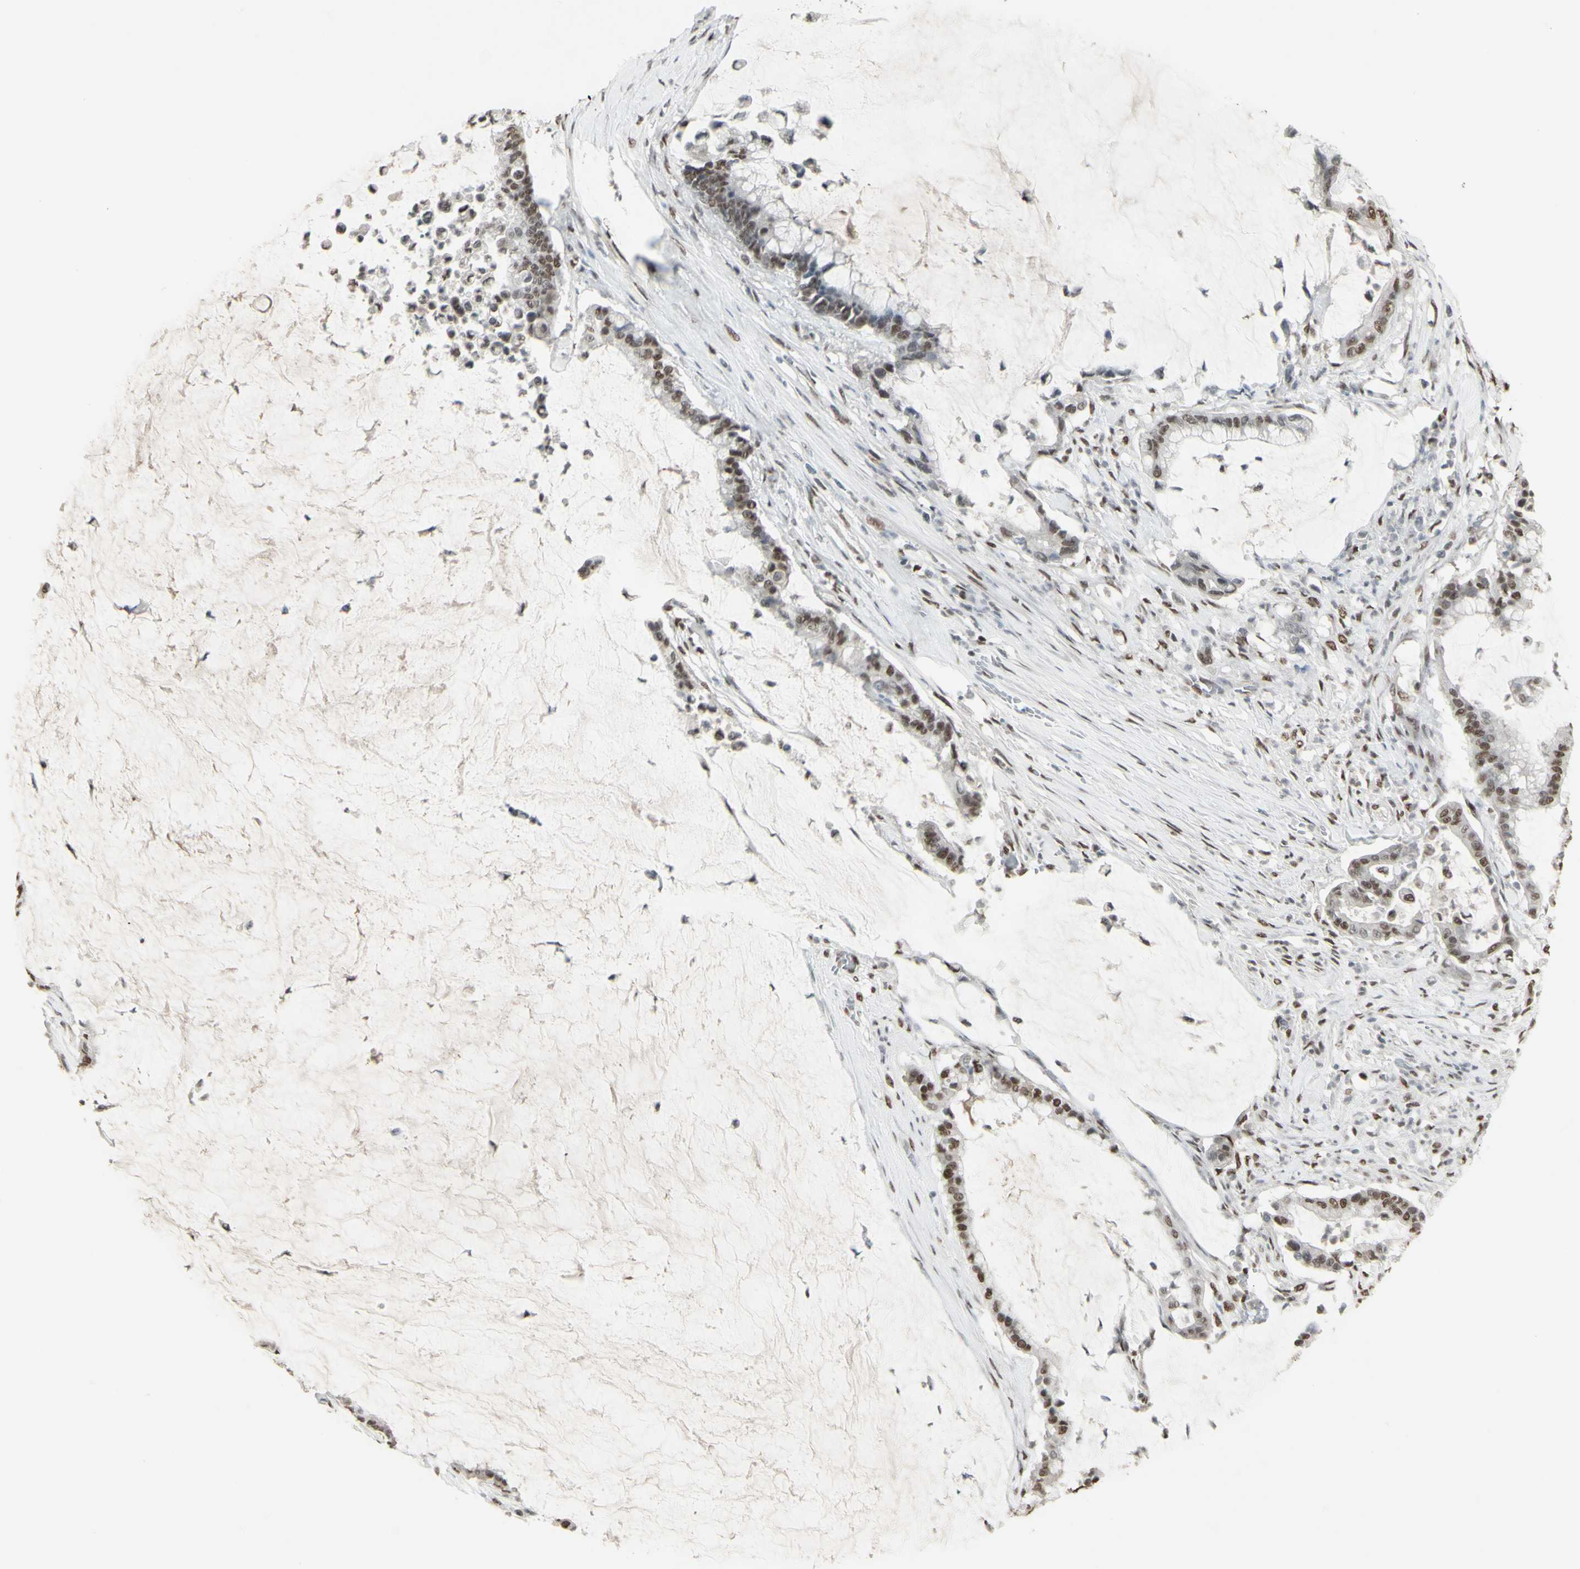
{"staining": {"intensity": "moderate", "quantity": ">75%", "location": "nuclear"}, "tissue": "pancreatic cancer", "cell_type": "Tumor cells", "image_type": "cancer", "snomed": [{"axis": "morphology", "description": "Adenocarcinoma, NOS"}, {"axis": "topography", "description": "Pancreas"}], "caption": "Brown immunohistochemical staining in human pancreatic adenocarcinoma shows moderate nuclear staining in approximately >75% of tumor cells.", "gene": "TRIM28", "patient": {"sex": "male", "age": 41}}